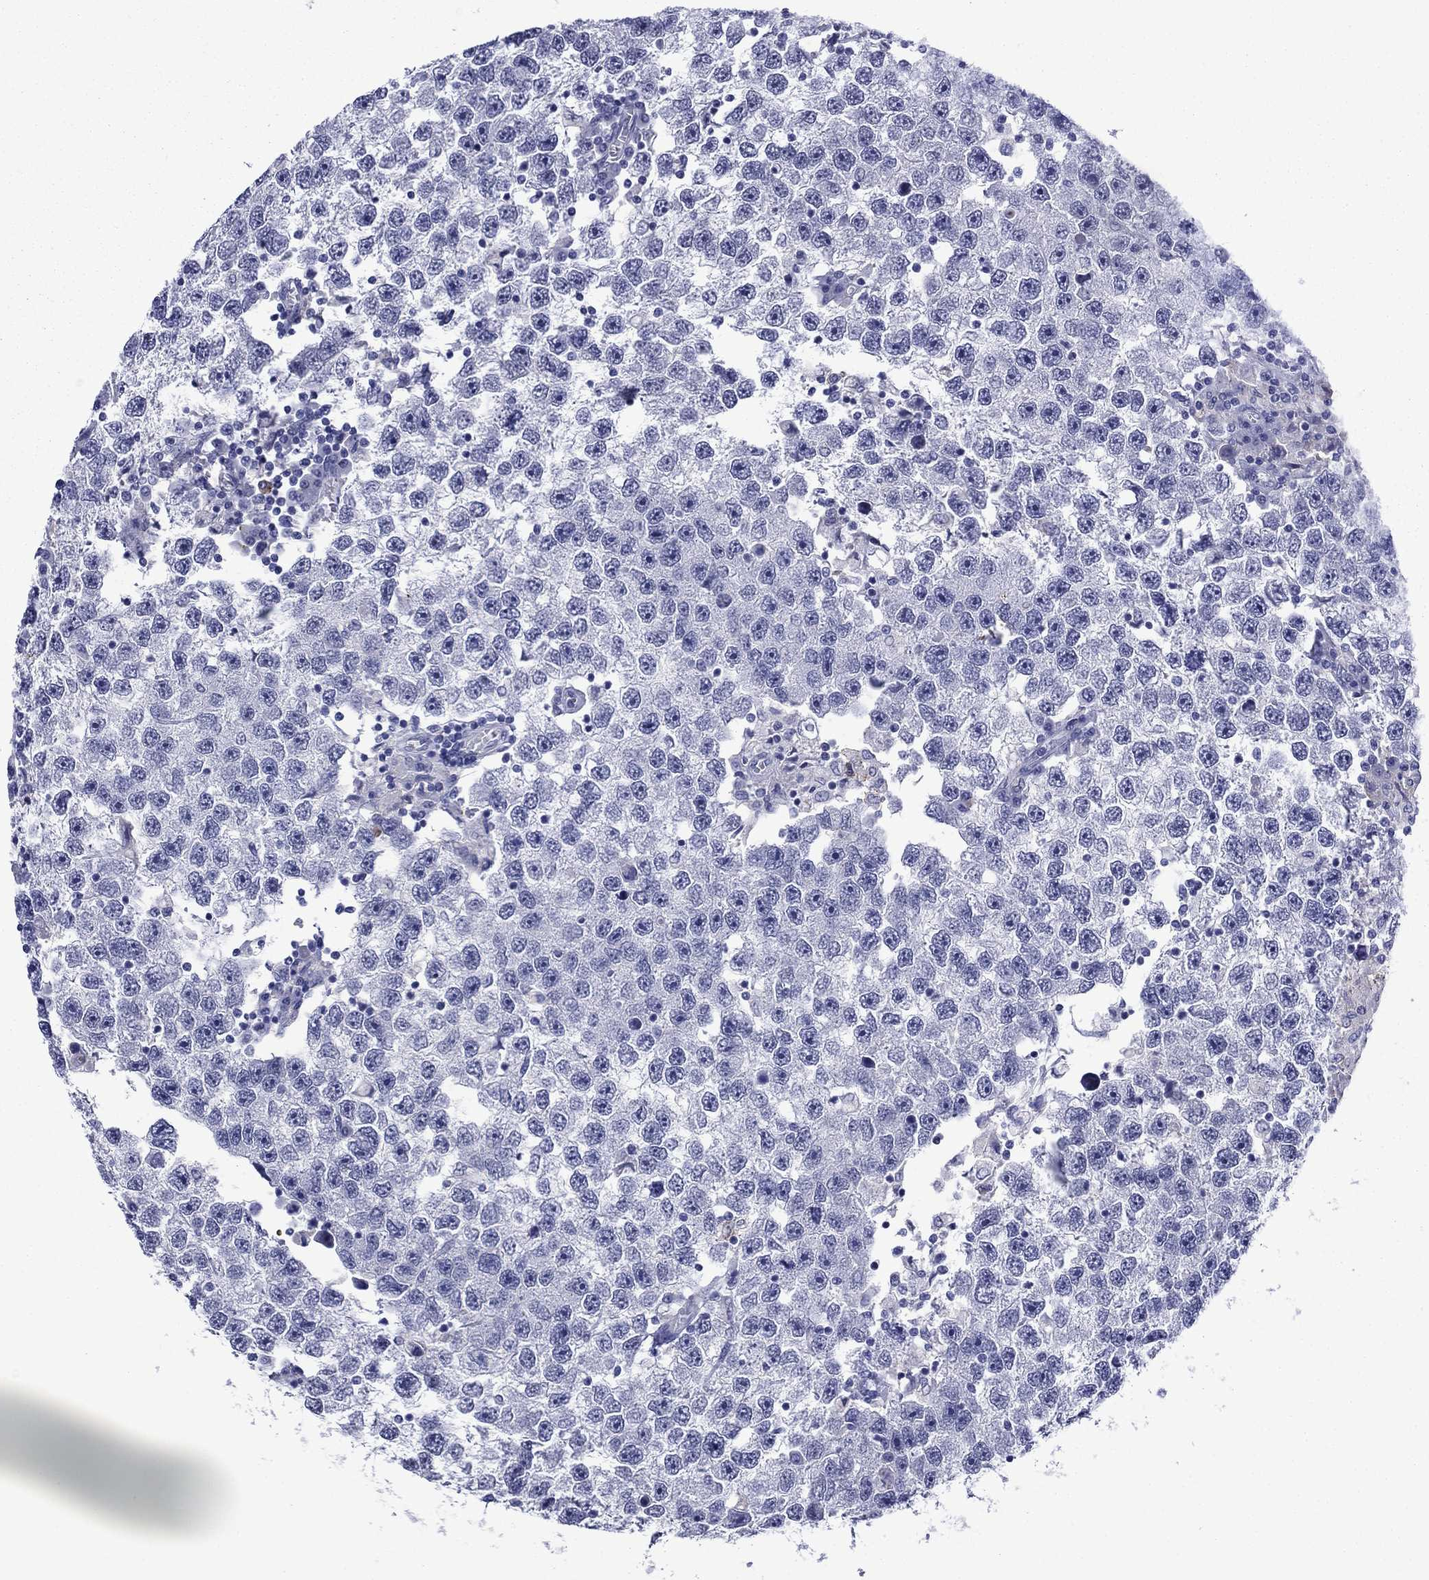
{"staining": {"intensity": "negative", "quantity": "none", "location": "none"}, "tissue": "testis cancer", "cell_type": "Tumor cells", "image_type": "cancer", "snomed": [{"axis": "morphology", "description": "Seminoma, NOS"}, {"axis": "topography", "description": "Testis"}], "caption": "DAB immunohistochemical staining of human testis cancer exhibits no significant expression in tumor cells.", "gene": "APOA2", "patient": {"sex": "male", "age": 26}}